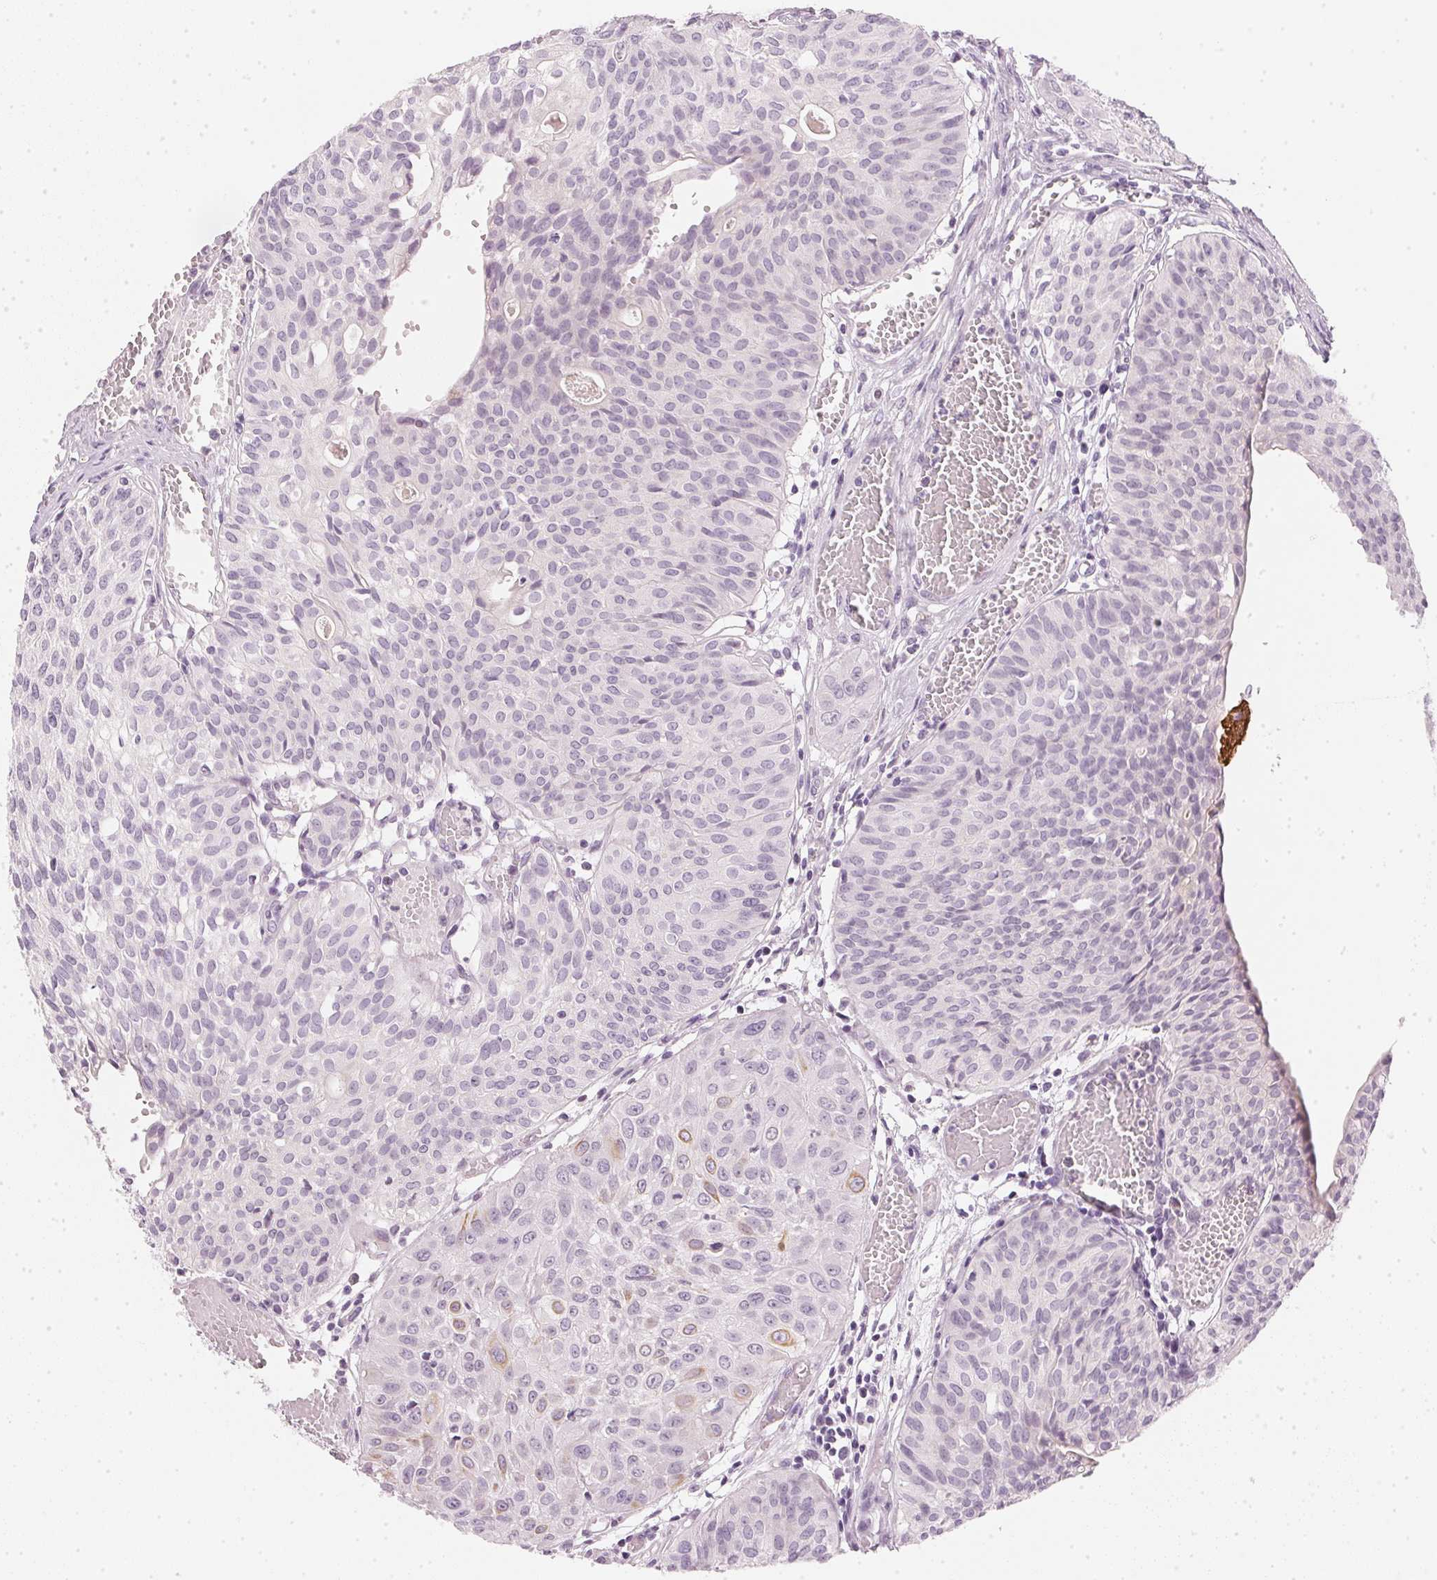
{"staining": {"intensity": "negative", "quantity": "none", "location": "none"}, "tissue": "urothelial cancer", "cell_type": "Tumor cells", "image_type": "cancer", "snomed": [{"axis": "morphology", "description": "Urothelial carcinoma, High grade"}, {"axis": "topography", "description": "Urinary bladder"}], "caption": "This is an immunohistochemistry image of human urothelial cancer. There is no expression in tumor cells.", "gene": "CHST4", "patient": {"sex": "male", "age": 57}}